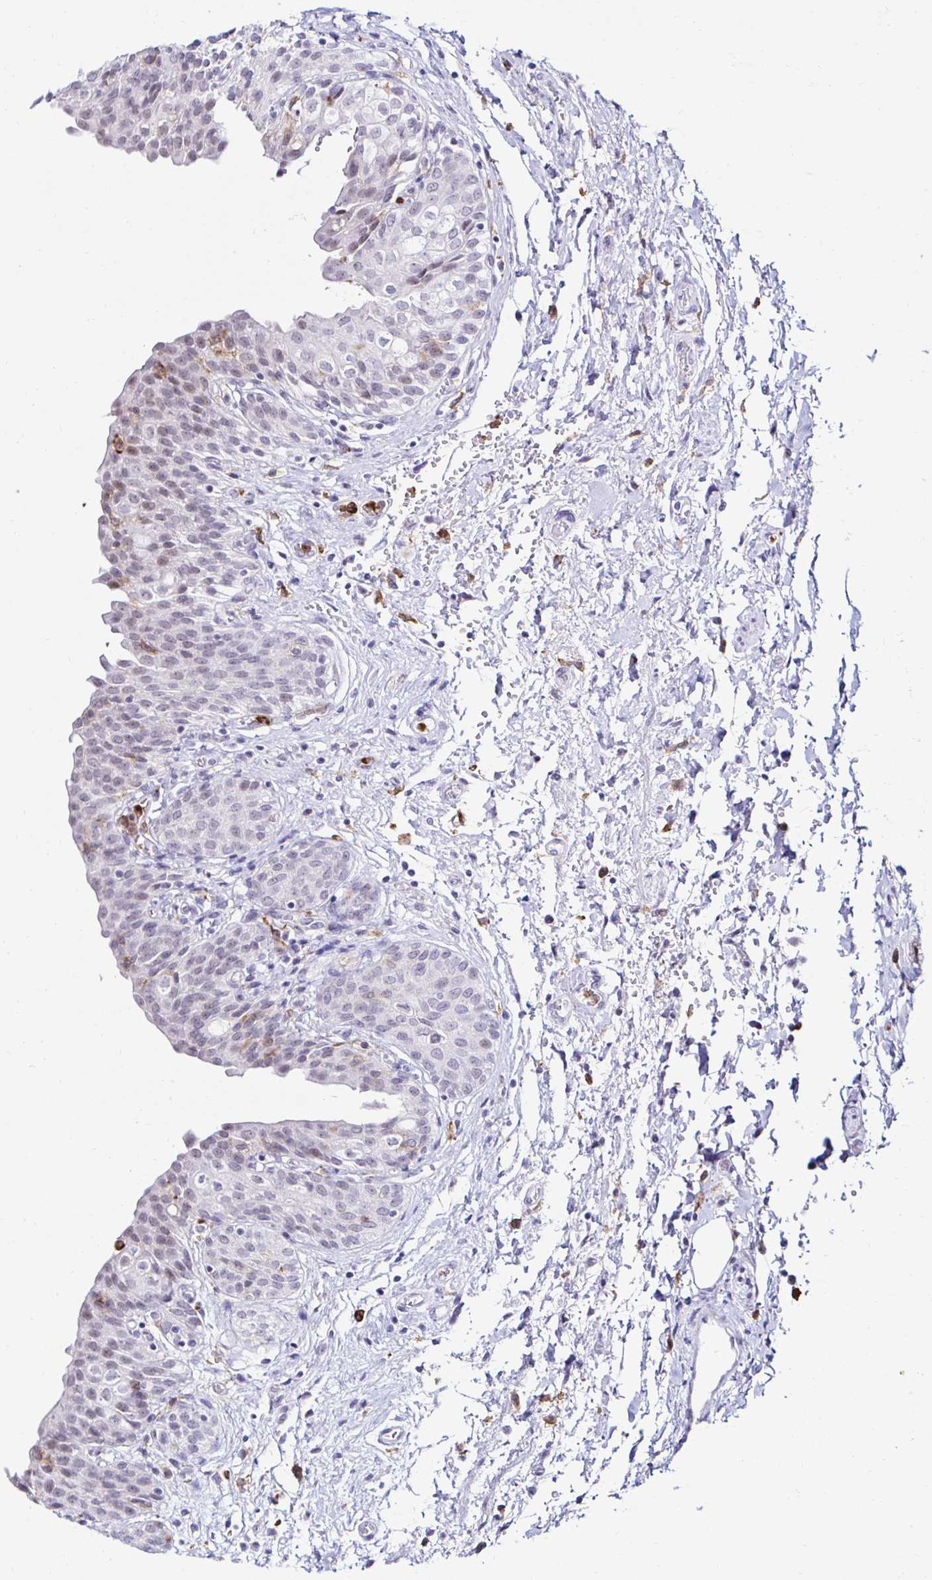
{"staining": {"intensity": "weak", "quantity": "<25%", "location": "nuclear"}, "tissue": "urinary bladder", "cell_type": "Urothelial cells", "image_type": "normal", "snomed": [{"axis": "morphology", "description": "Normal tissue, NOS"}, {"axis": "topography", "description": "Urinary bladder"}], "caption": "There is no significant positivity in urothelial cells of urinary bladder. (DAB (3,3'-diaminobenzidine) immunohistochemistry (IHC), high magnification).", "gene": "CYBB", "patient": {"sex": "male", "age": 68}}